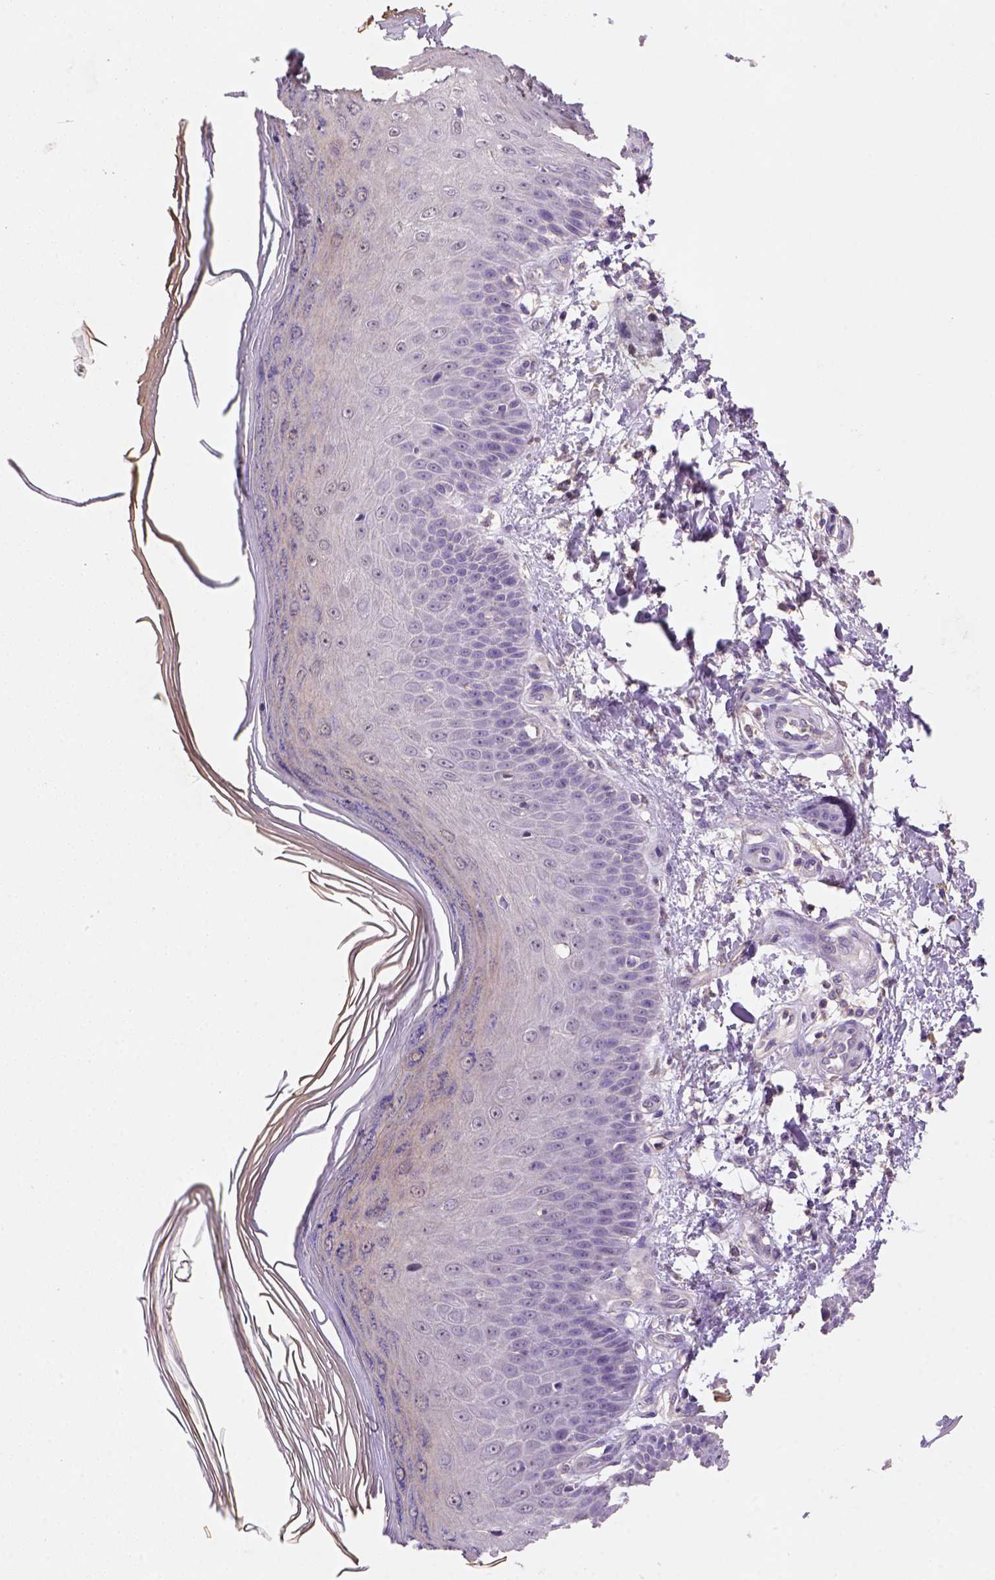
{"staining": {"intensity": "negative", "quantity": "none", "location": "none"}, "tissue": "skin", "cell_type": "Fibroblasts", "image_type": "normal", "snomed": [{"axis": "morphology", "description": "Normal tissue, NOS"}, {"axis": "topography", "description": "Skin"}], "caption": "A high-resolution photomicrograph shows immunohistochemistry staining of unremarkable skin, which reveals no significant expression in fibroblasts.", "gene": "SCML4", "patient": {"sex": "female", "age": 62}}